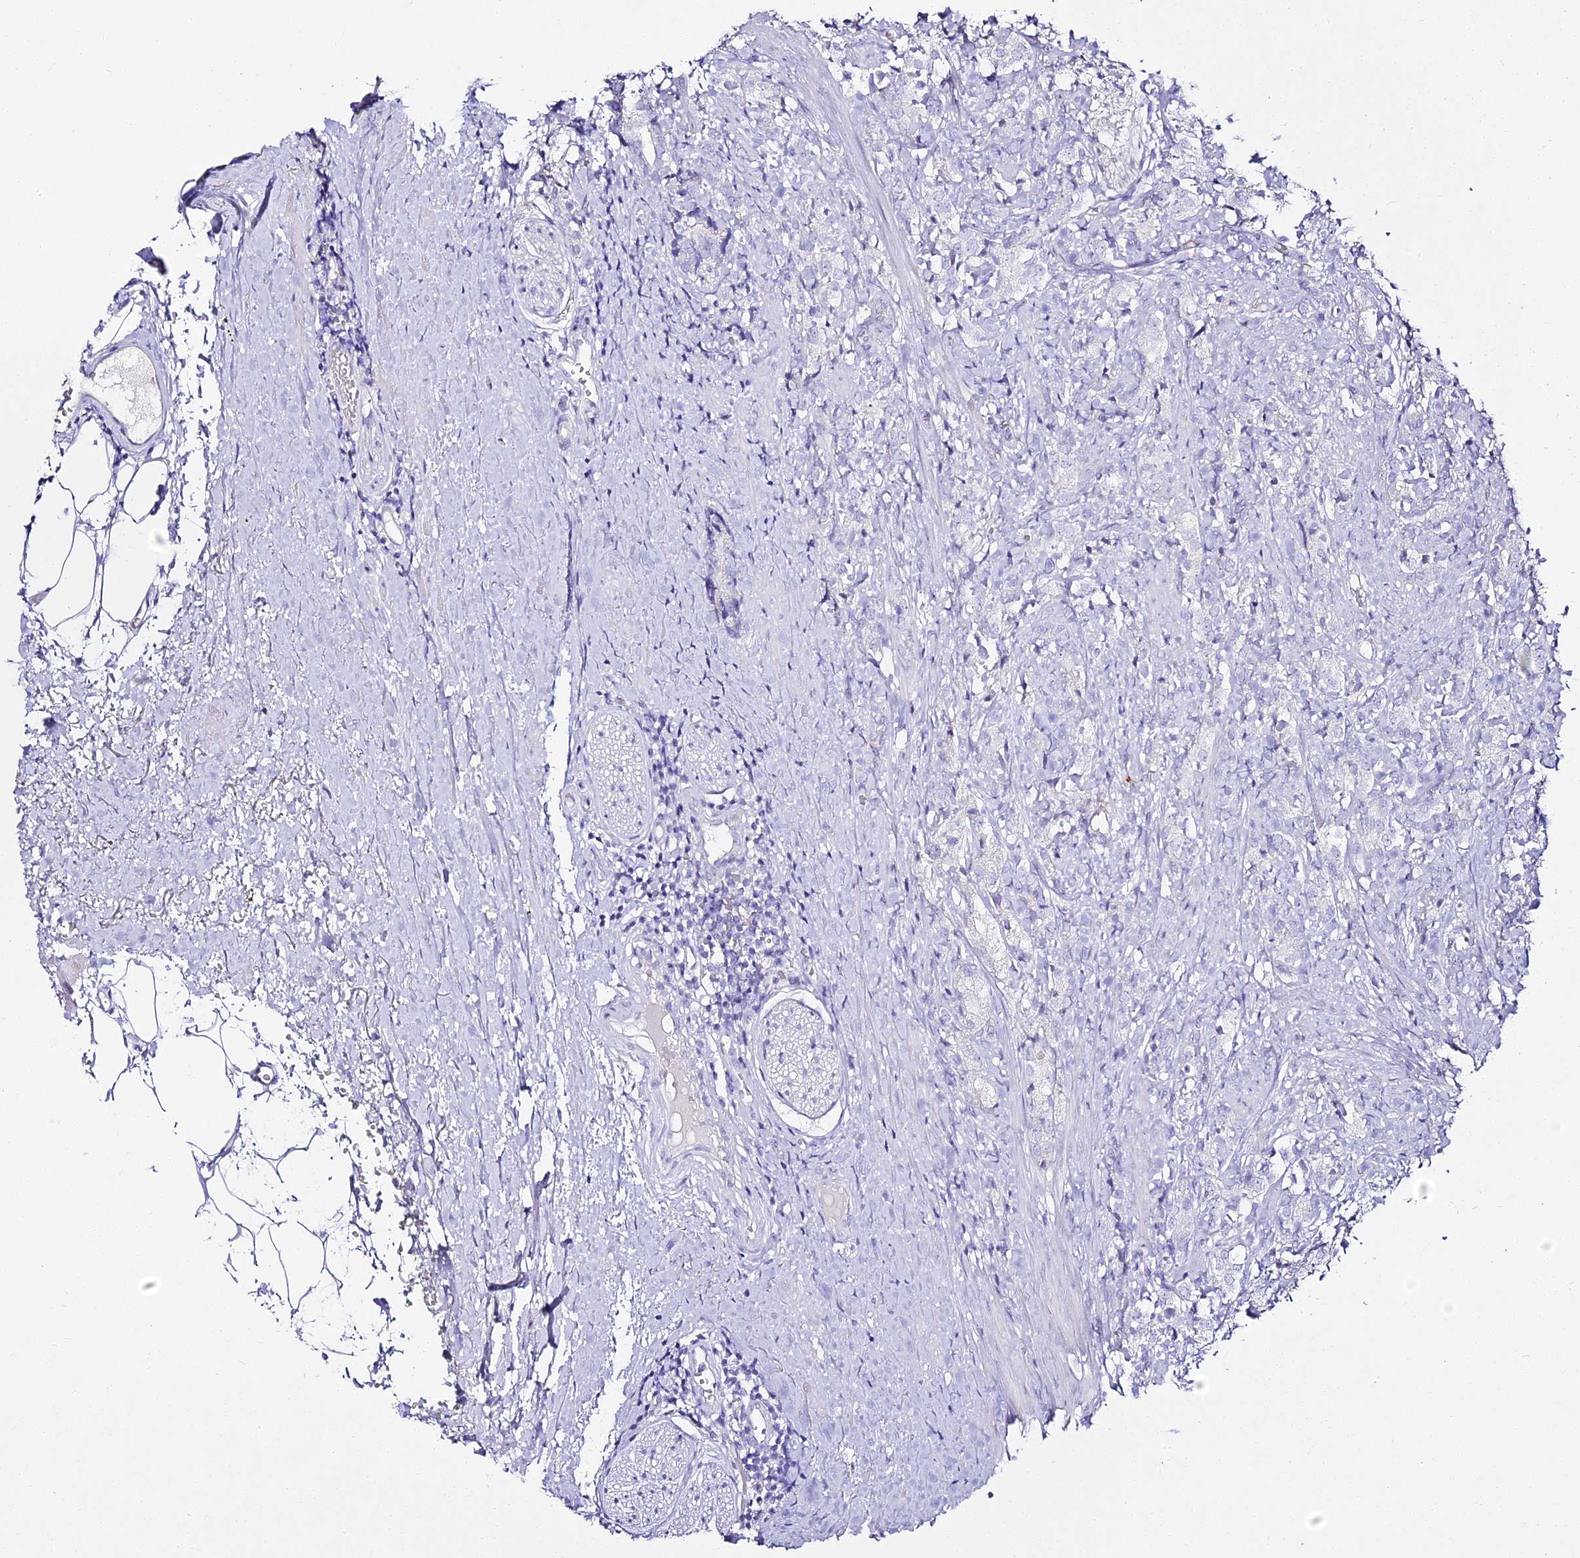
{"staining": {"intensity": "negative", "quantity": "none", "location": "none"}, "tissue": "prostate cancer", "cell_type": "Tumor cells", "image_type": "cancer", "snomed": [{"axis": "morphology", "description": "Adenocarcinoma, High grade"}, {"axis": "topography", "description": "Prostate"}], "caption": "Protein analysis of prostate adenocarcinoma (high-grade) exhibits no significant positivity in tumor cells.", "gene": "ALPG", "patient": {"sex": "male", "age": 69}}